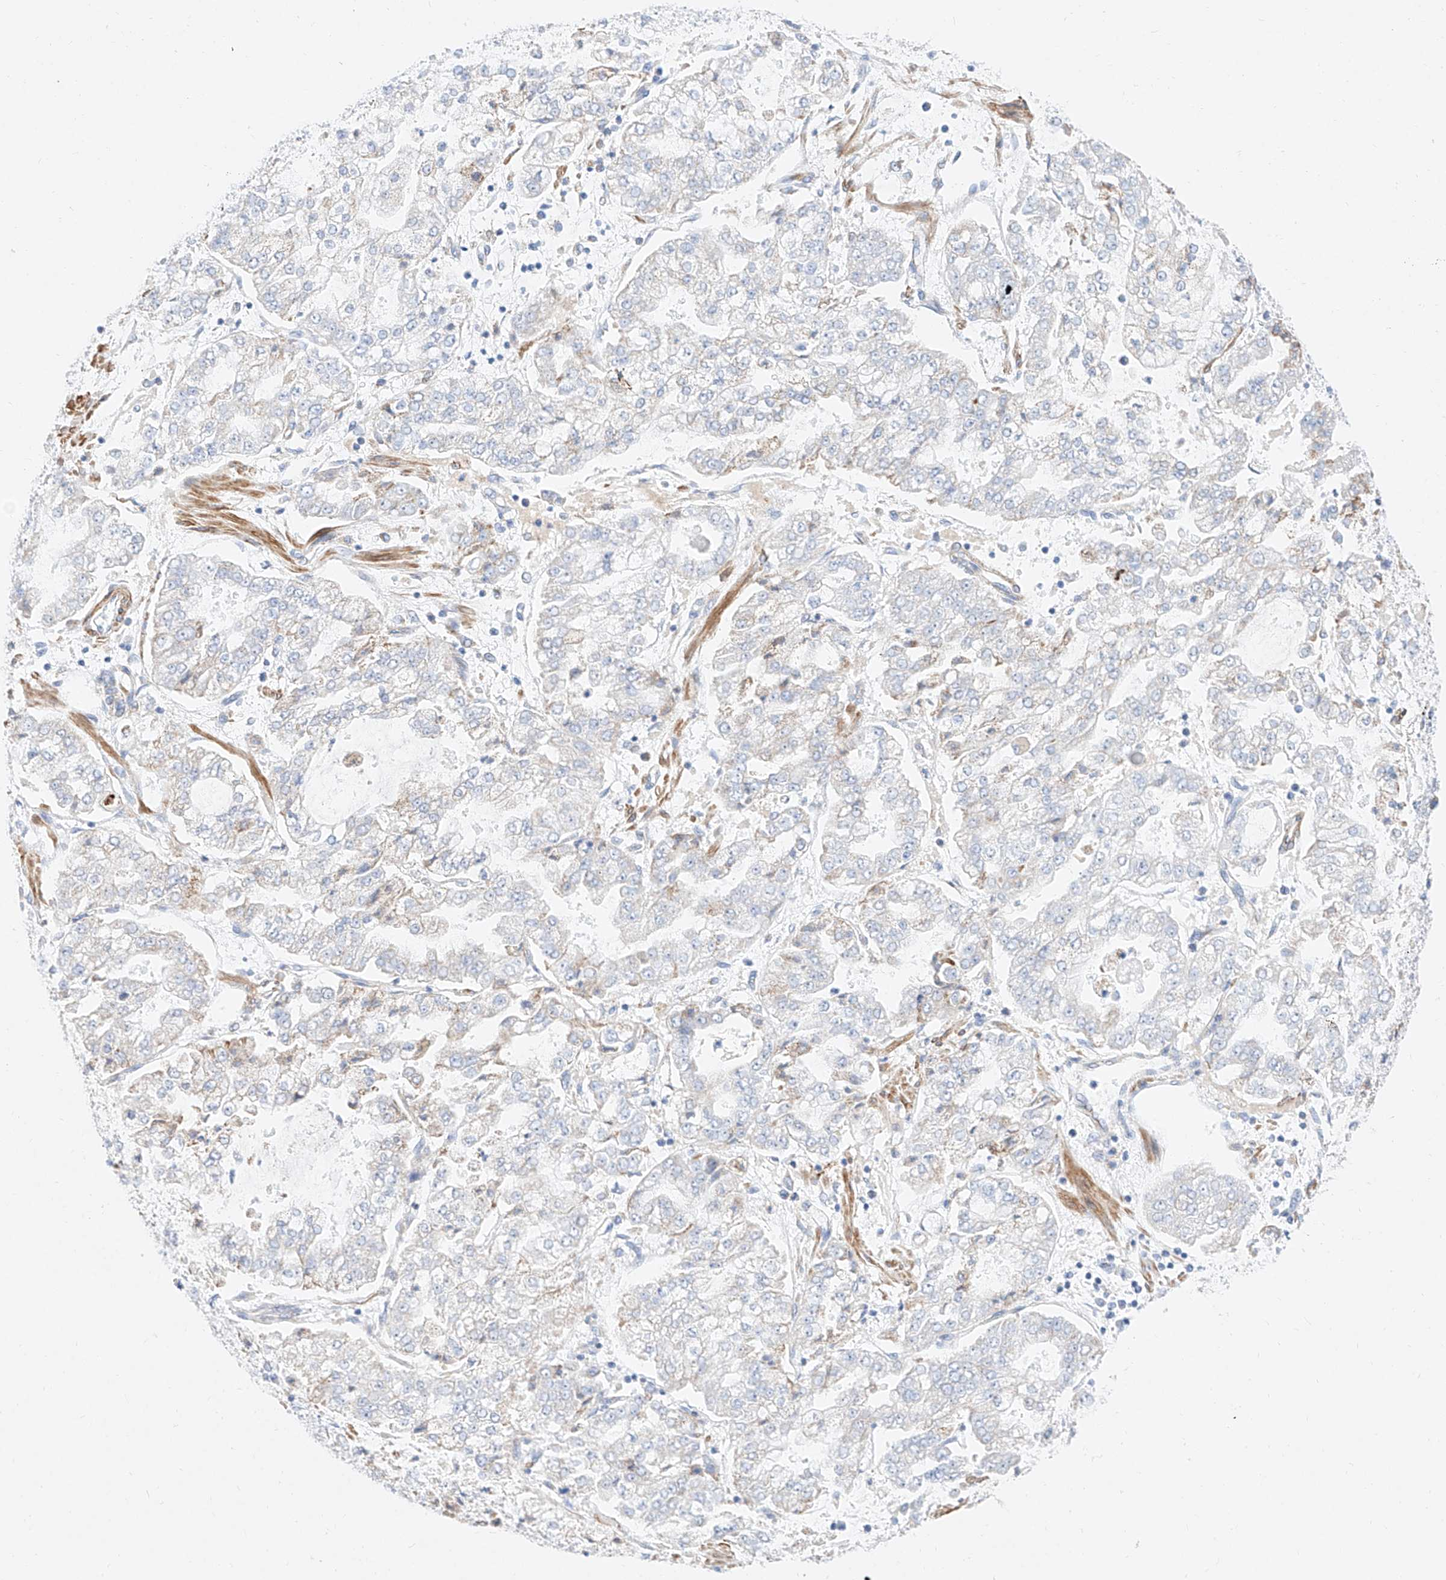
{"staining": {"intensity": "negative", "quantity": "none", "location": "none"}, "tissue": "stomach cancer", "cell_type": "Tumor cells", "image_type": "cancer", "snomed": [{"axis": "morphology", "description": "Adenocarcinoma, NOS"}, {"axis": "topography", "description": "Stomach"}], "caption": "Immunohistochemistry (IHC) photomicrograph of neoplastic tissue: human stomach cancer (adenocarcinoma) stained with DAB (3,3'-diaminobenzidine) demonstrates no significant protein expression in tumor cells.", "gene": "C6orf62", "patient": {"sex": "male", "age": 76}}